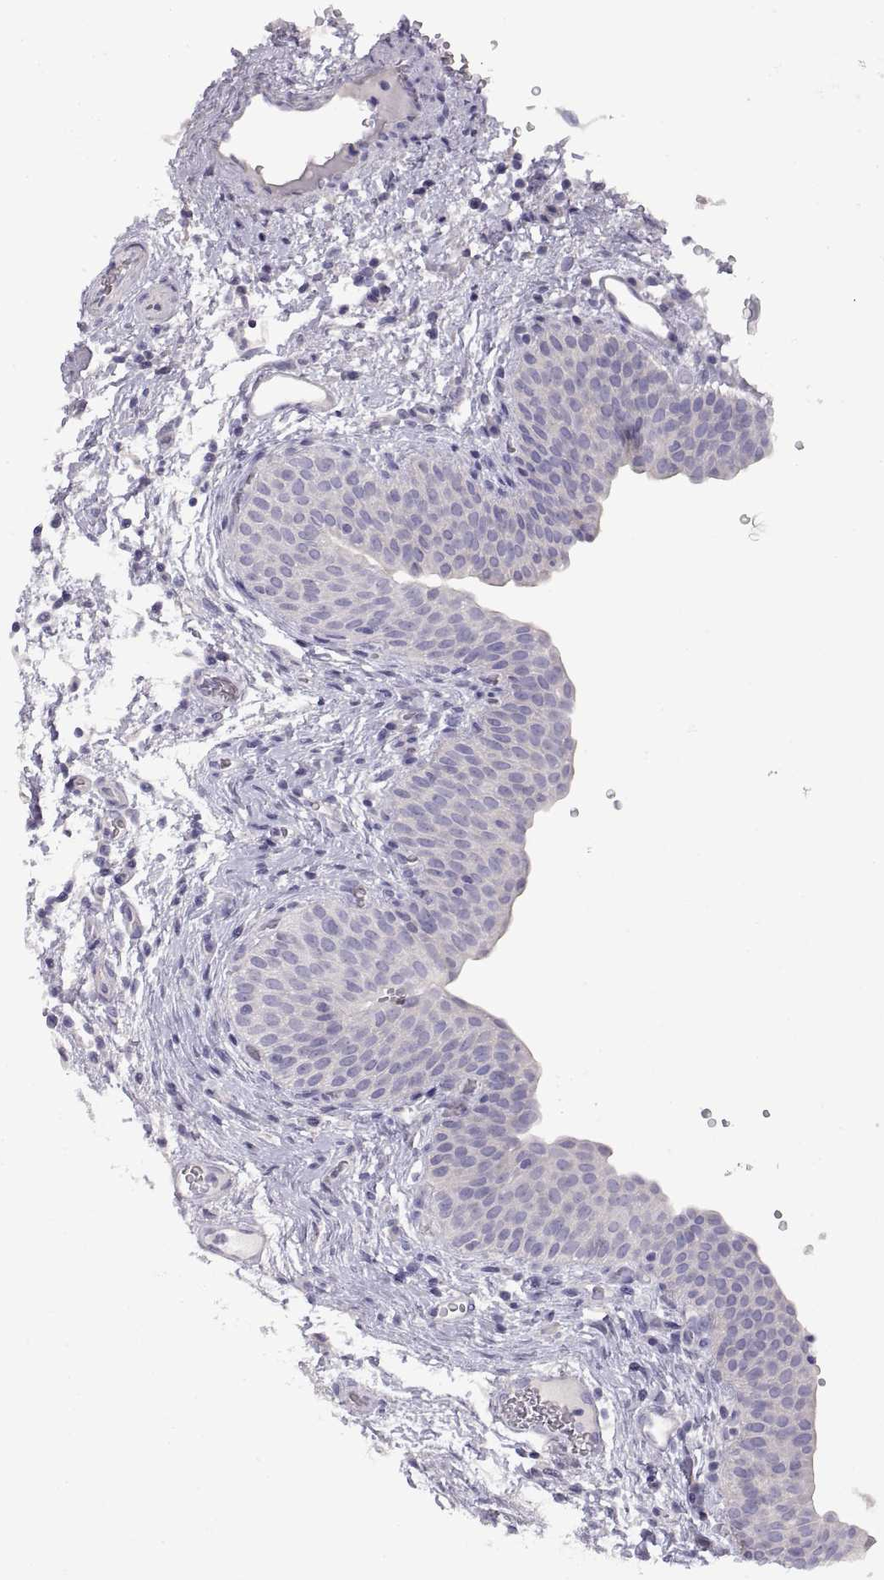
{"staining": {"intensity": "negative", "quantity": "none", "location": "none"}, "tissue": "urinary bladder", "cell_type": "Urothelial cells", "image_type": "normal", "snomed": [{"axis": "morphology", "description": "Normal tissue, NOS"}, {"axis": "topography", "description": "Urinary bladder"}], "caption": "Immunohistochemistry of unremarkable human urinary bladder exhibits no positivity in urothelial cells.", "gene": "CRYBB3", "patient": {"sex": "male", "age": 66}}